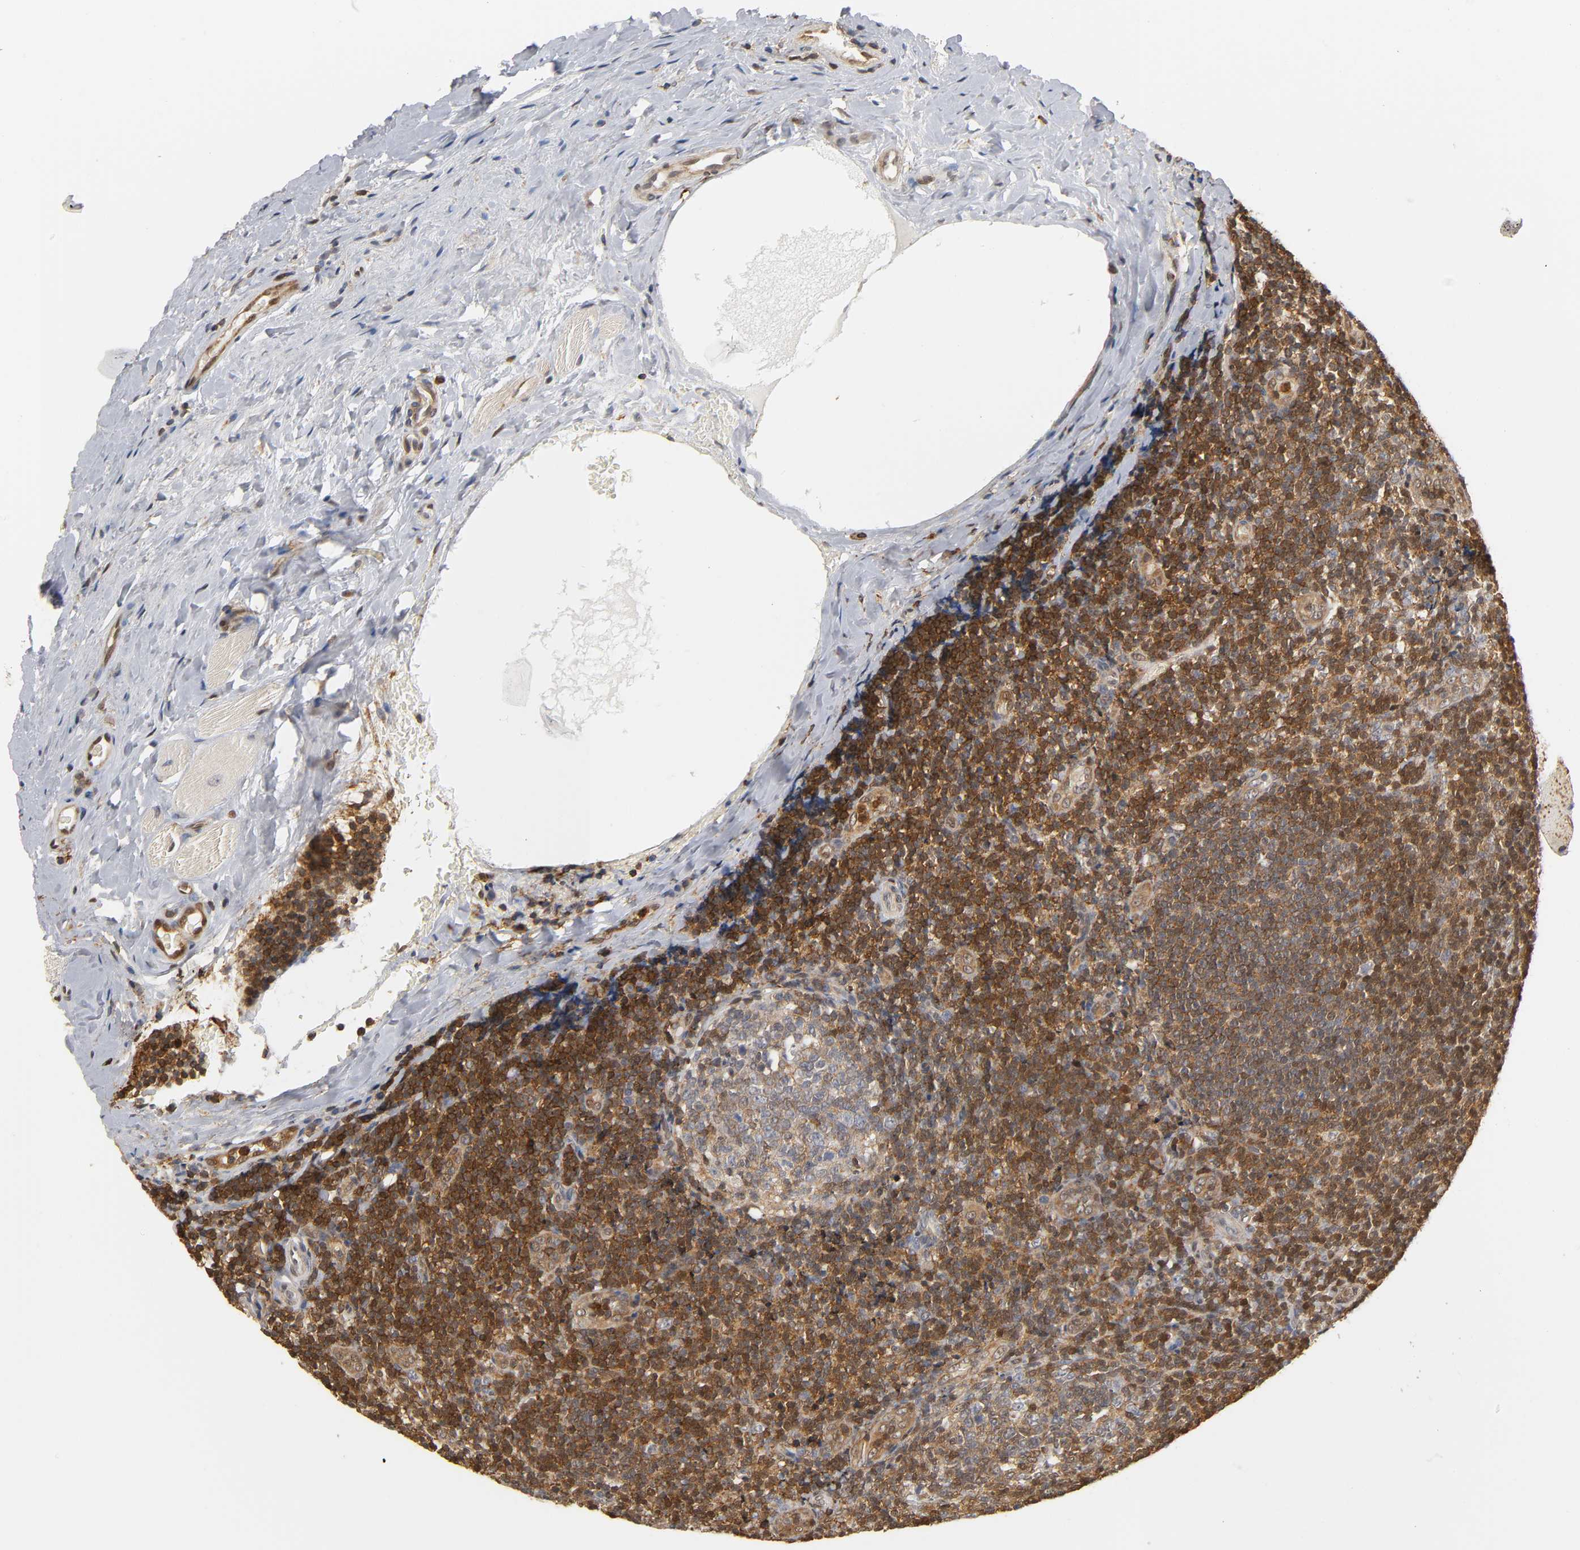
{"staining": {"intensity": "weak", "quantity": ">75%", "location": "cytoplasmic/membranous"}, "tissue": "tonsil", "cell_type": "Germinal center cells", "image_type": "normal", "snomed": [{"axis": "morphology", "description": "Normal tissue, NOS"}, {"axis": "topography", "description": "Tonsil"}], "caption": "The image displays a brown stain indicating the presence of a protein in the cytoplasmic/membranous of germinal center cells in tonsil. The staining is performed using DAB brown chromogen to label protein expression. The nuclei are counter-stained blue using hematoxylin.", "gene": "ANXA11", "patient": {"sex": "male", "age": 31}}